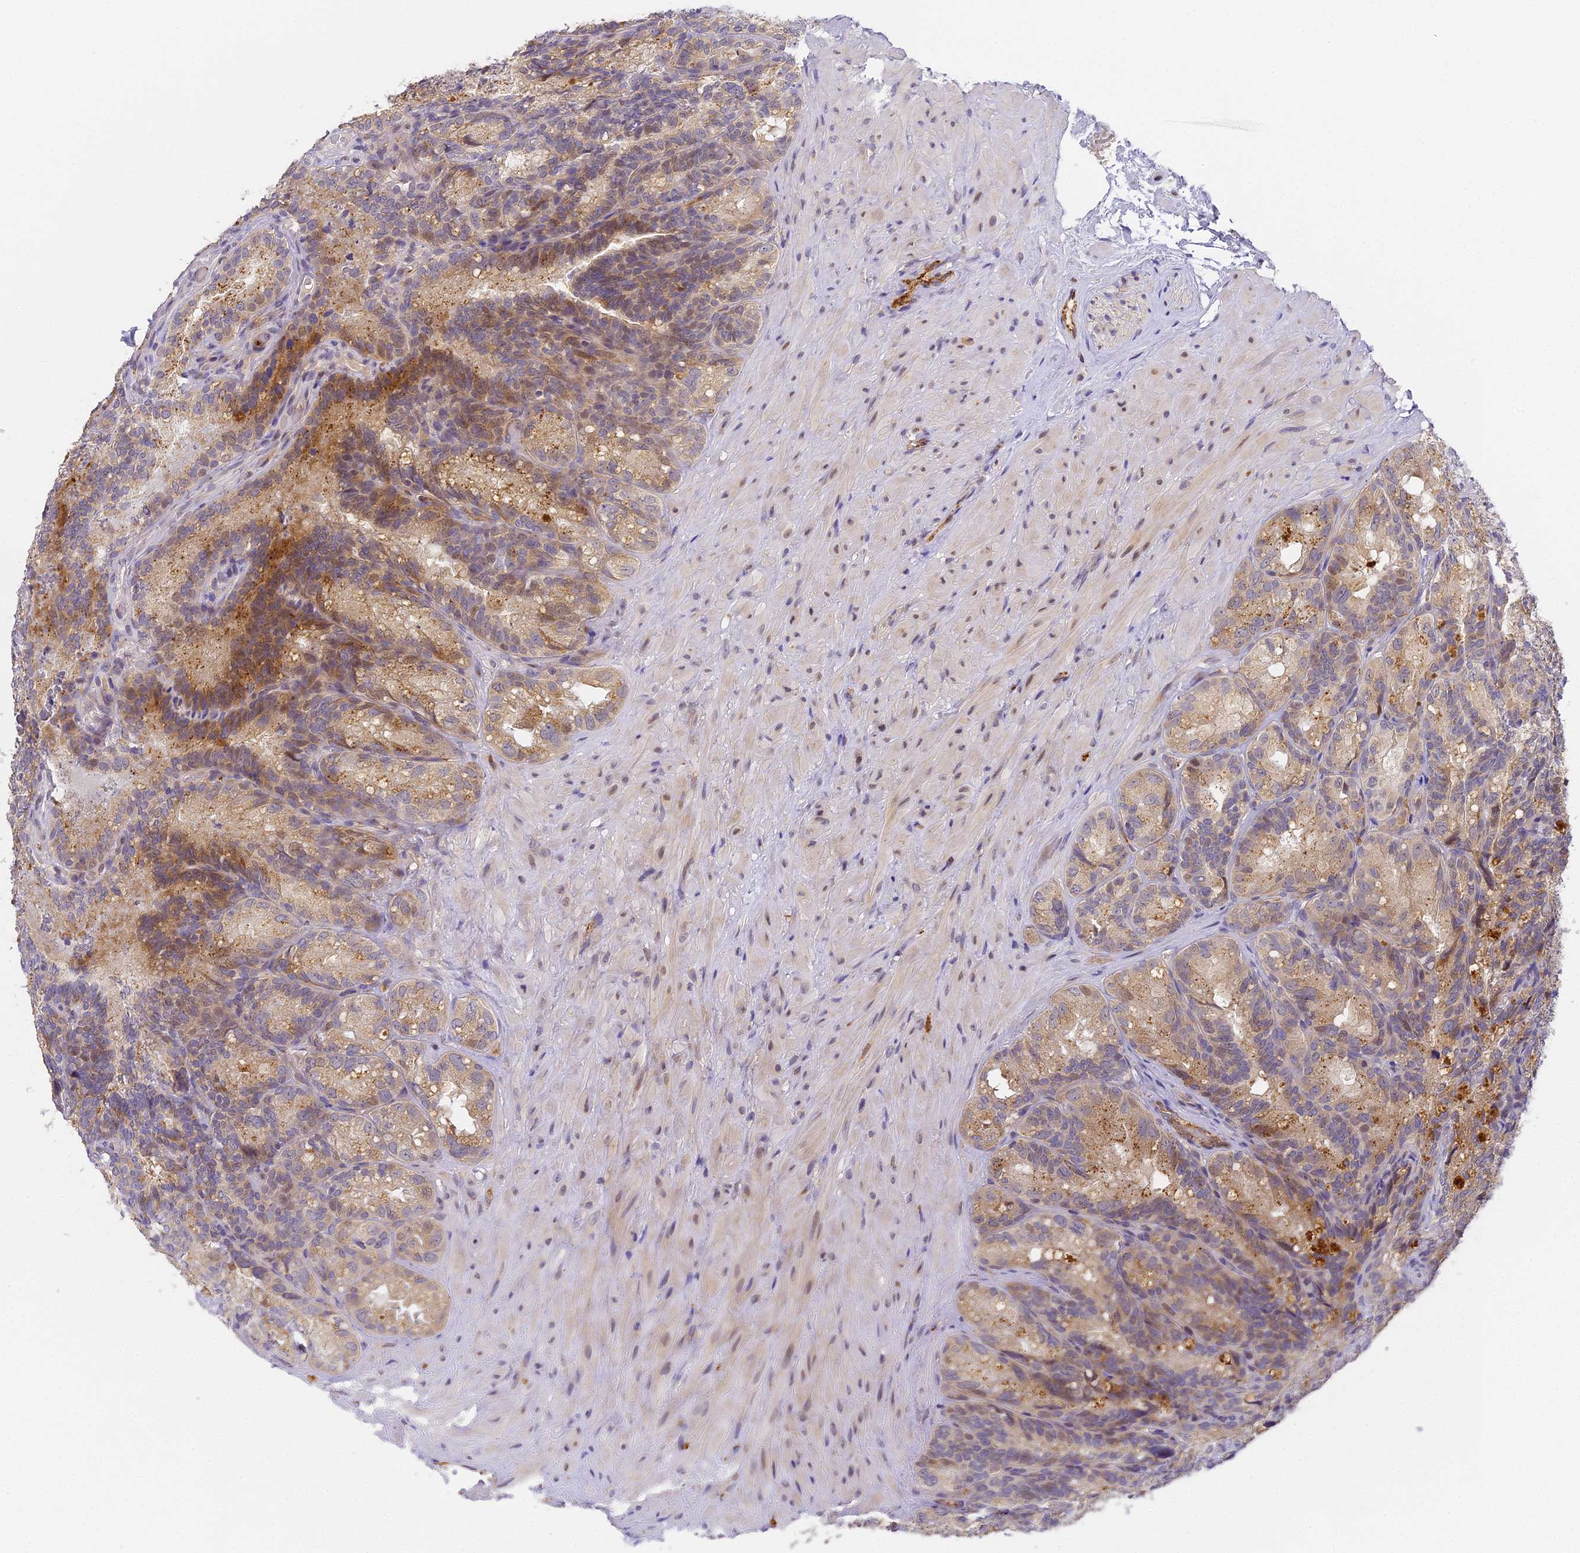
{"staining": {"intensity": "moderate", "quantity": ">75%", "location": "cytoplasmic/membranous,nuclear"}, "tissue": "seminal vesicle", "cell_type": "Glandular cells", "image_type": "normal", "snomed": [{"axis": "morphology", "description": "Normal tissue, NOS"}, {"axis": "topography", "description": "Seminal veicle"}], "caption": "Immunohistochemical staining of benign human seminal vesicle displays medium levels of moderate cytoplasmic/membranous,nuclear expression in approximately >75% of glandular cells.", "gene": "DNAAF10", "patient": {"sex": "male", "age": 60}}